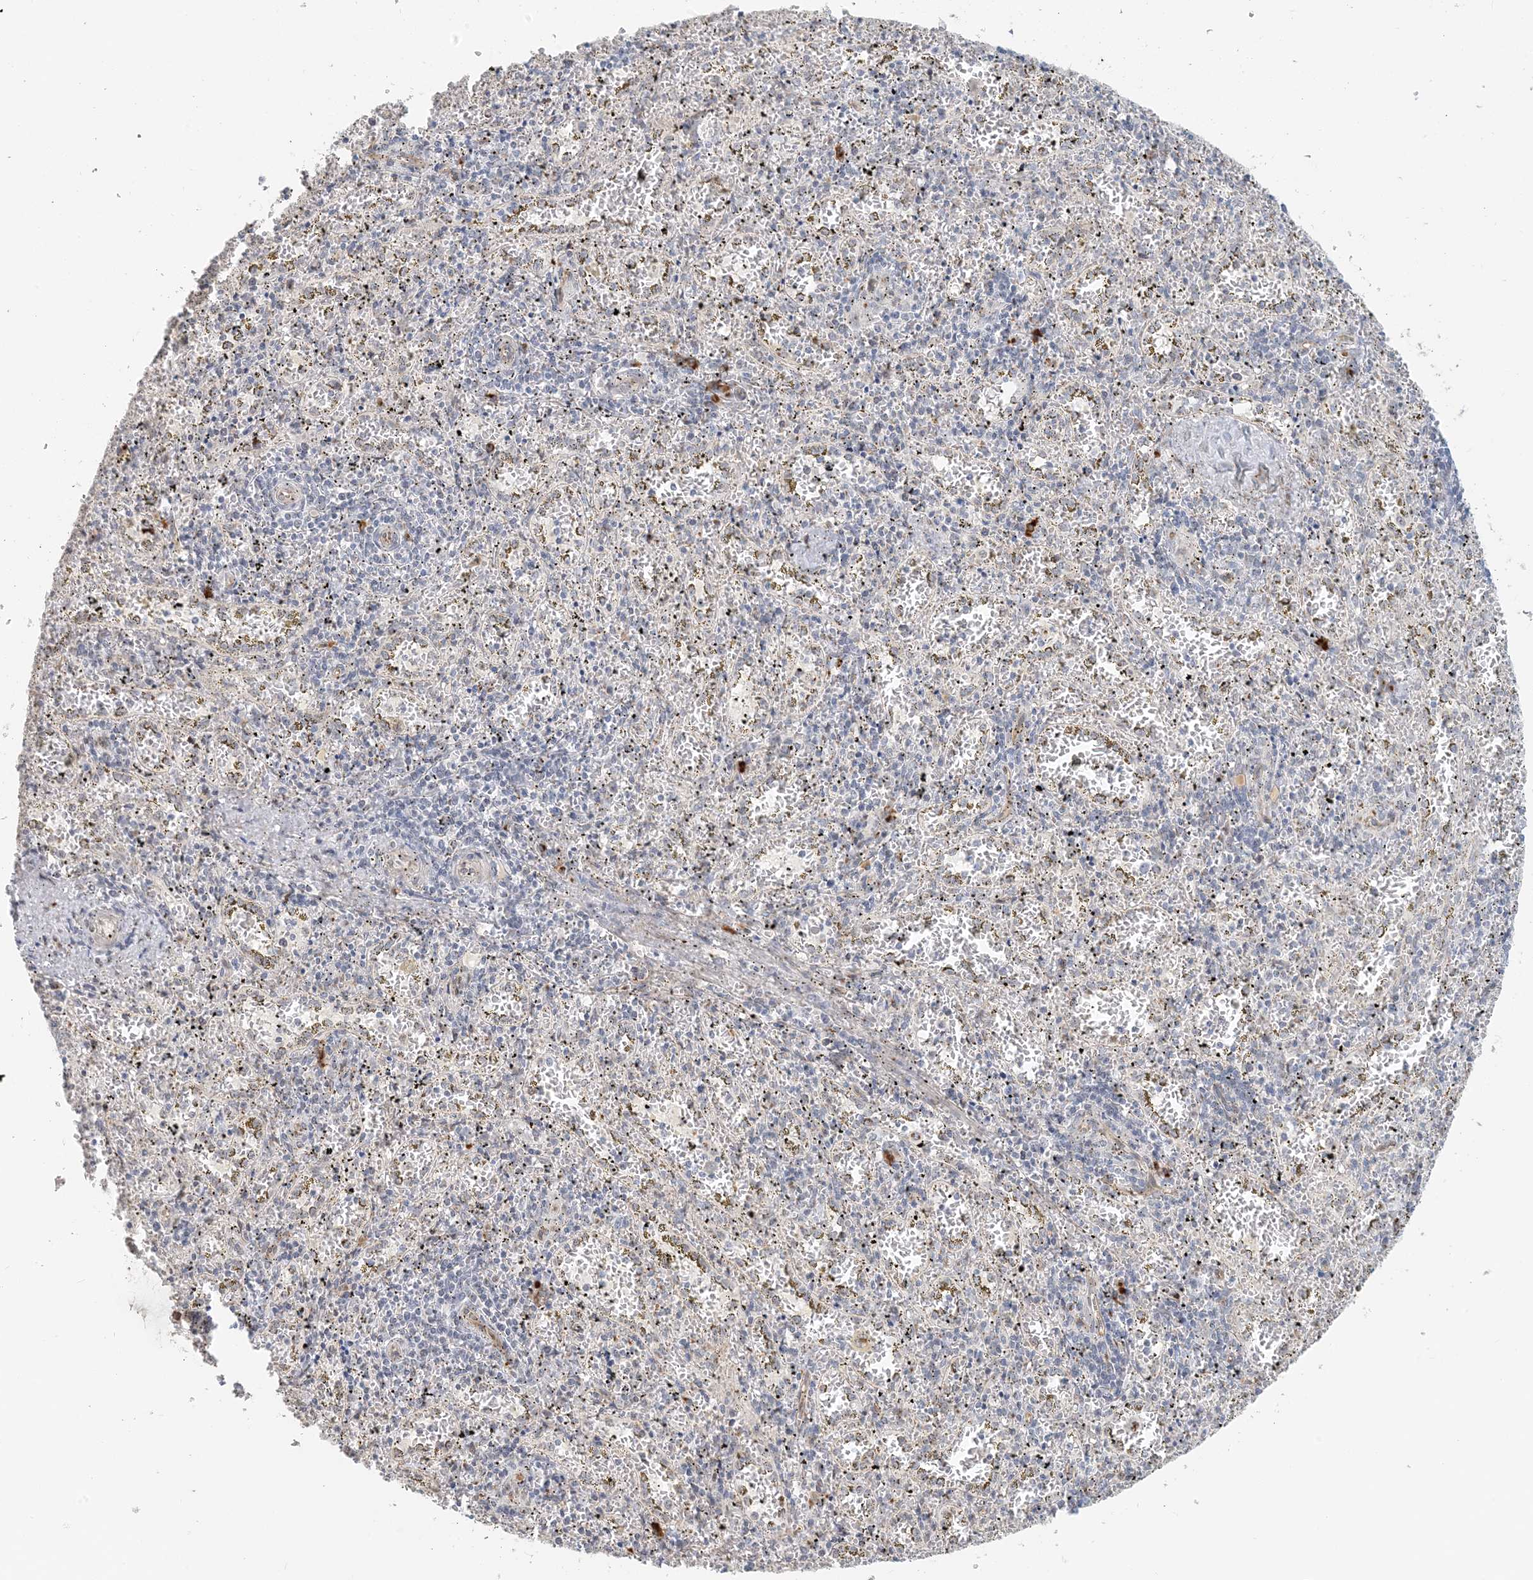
{"staining": {"intensity": "negative", "quantity": "none", "location": "none"}, "tissue": "spleen", "cell_type": "Cells in red pulp", "image_type": "normal", "snomed": [{"axis": "morphology", "description": "Normal tissue, NOS"}, {"axis": "topography", "description": "Spleen"}], "caption": "Immunohistochemistry (IHC) histopathology image of benign spleen stained for a protein (brown), which reveals no positivity in cells in red pulp. The staining is performed using DAB brown chromogen with nuclei counter-stained in using hematoxylin.", "gene": "ZCCHC4", "patient": {"sex": "male", "age": 11}}